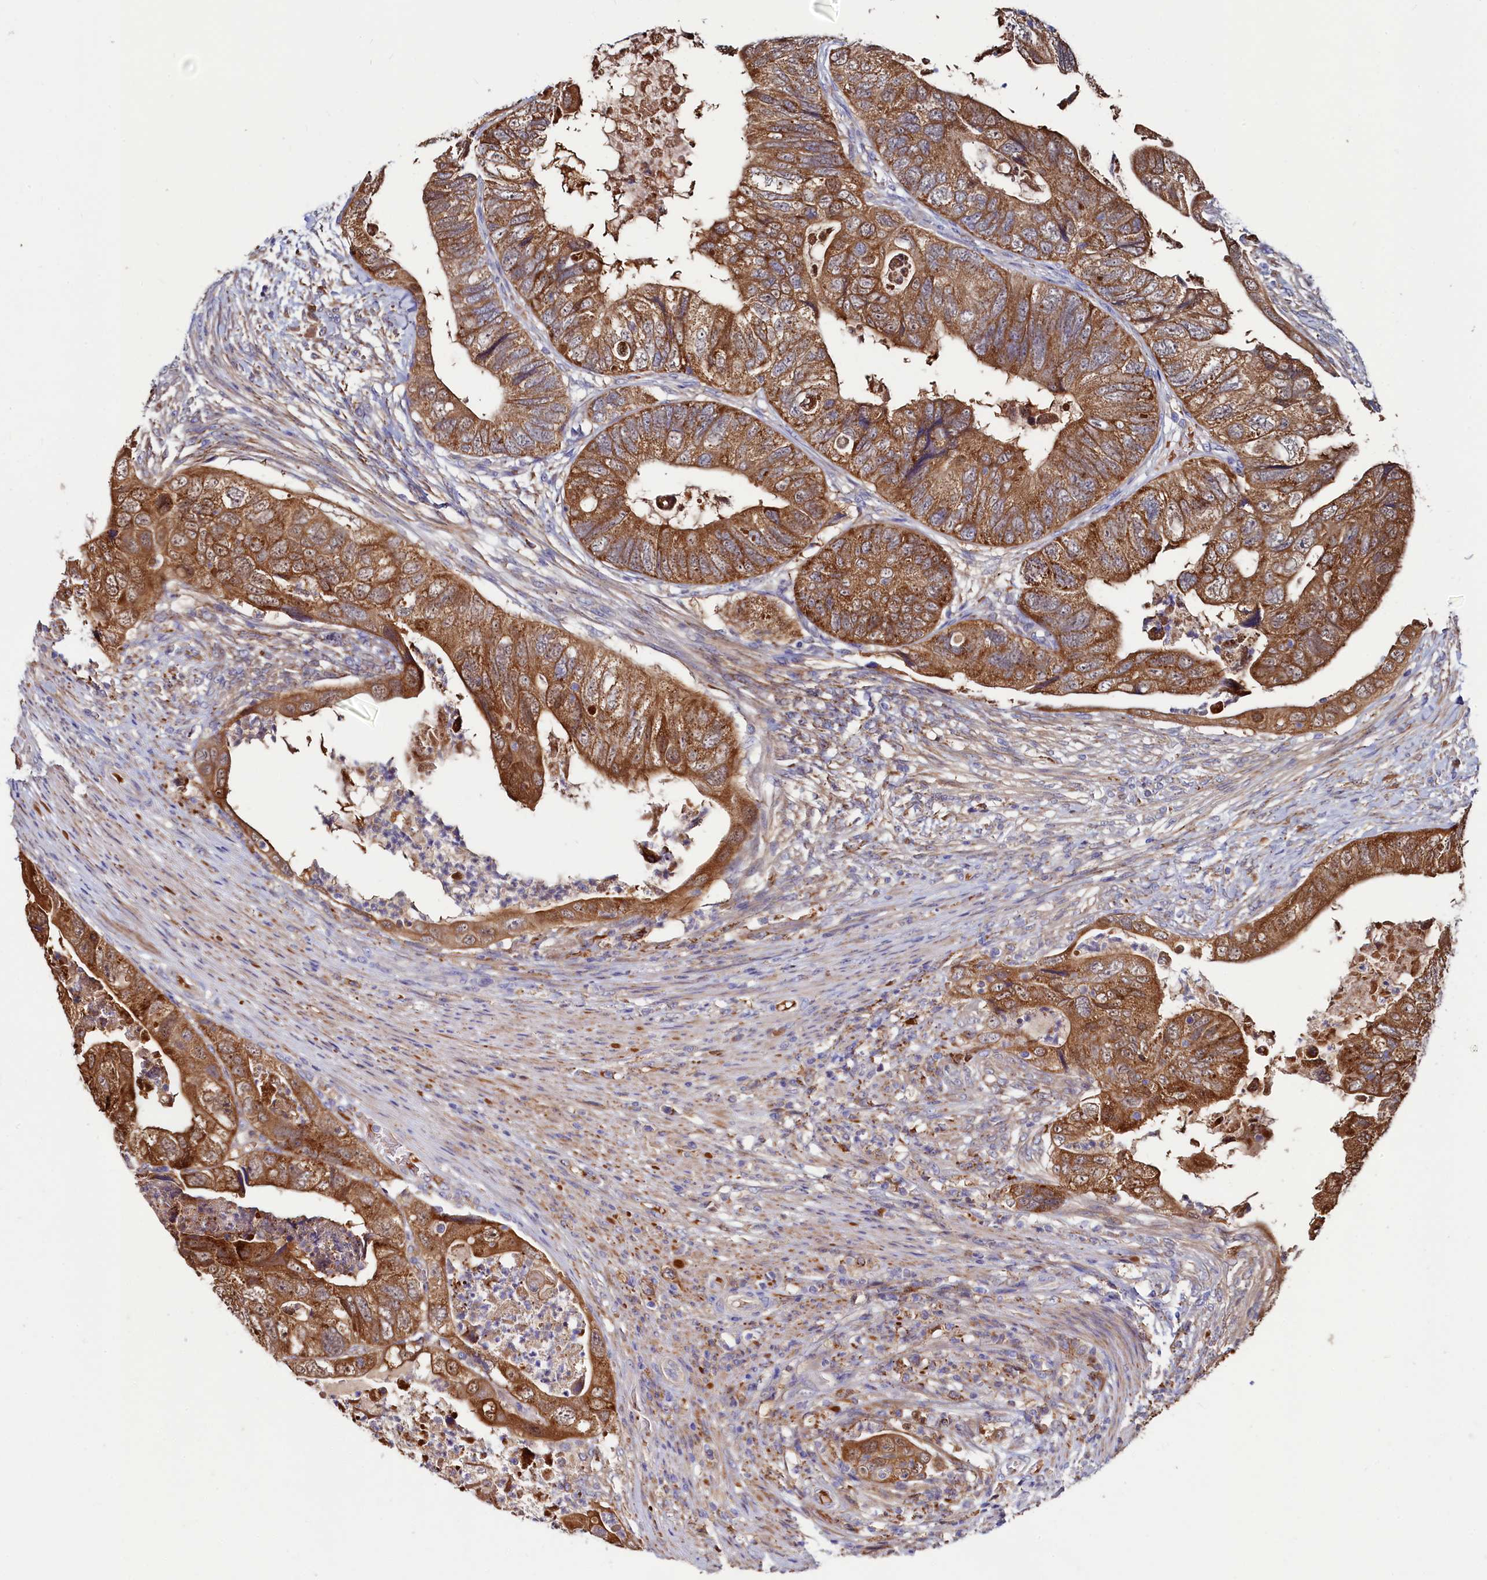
{"staining": {"intensity": "strong", "quantity": ">75%", "location": "cytoplasmic/membranous"}, "tissue": "colorectal cancer", "cell_type": "Tumor cells", "image_type": "cancer", "snomed": [{"axis": "morphology", "description": "Adenocarcinoma, NOS"}, {"axis": "topography", "description": "Rectum"}], "caption": "Colorectal adenocarcinoma tissue displays strong cytoplasmic/membranous expression in approximately >75% of tumor cells, visualized by immunohistochemistry.", "gene": "ASTE1", "patient": {"sex": "male", "age": 63}}